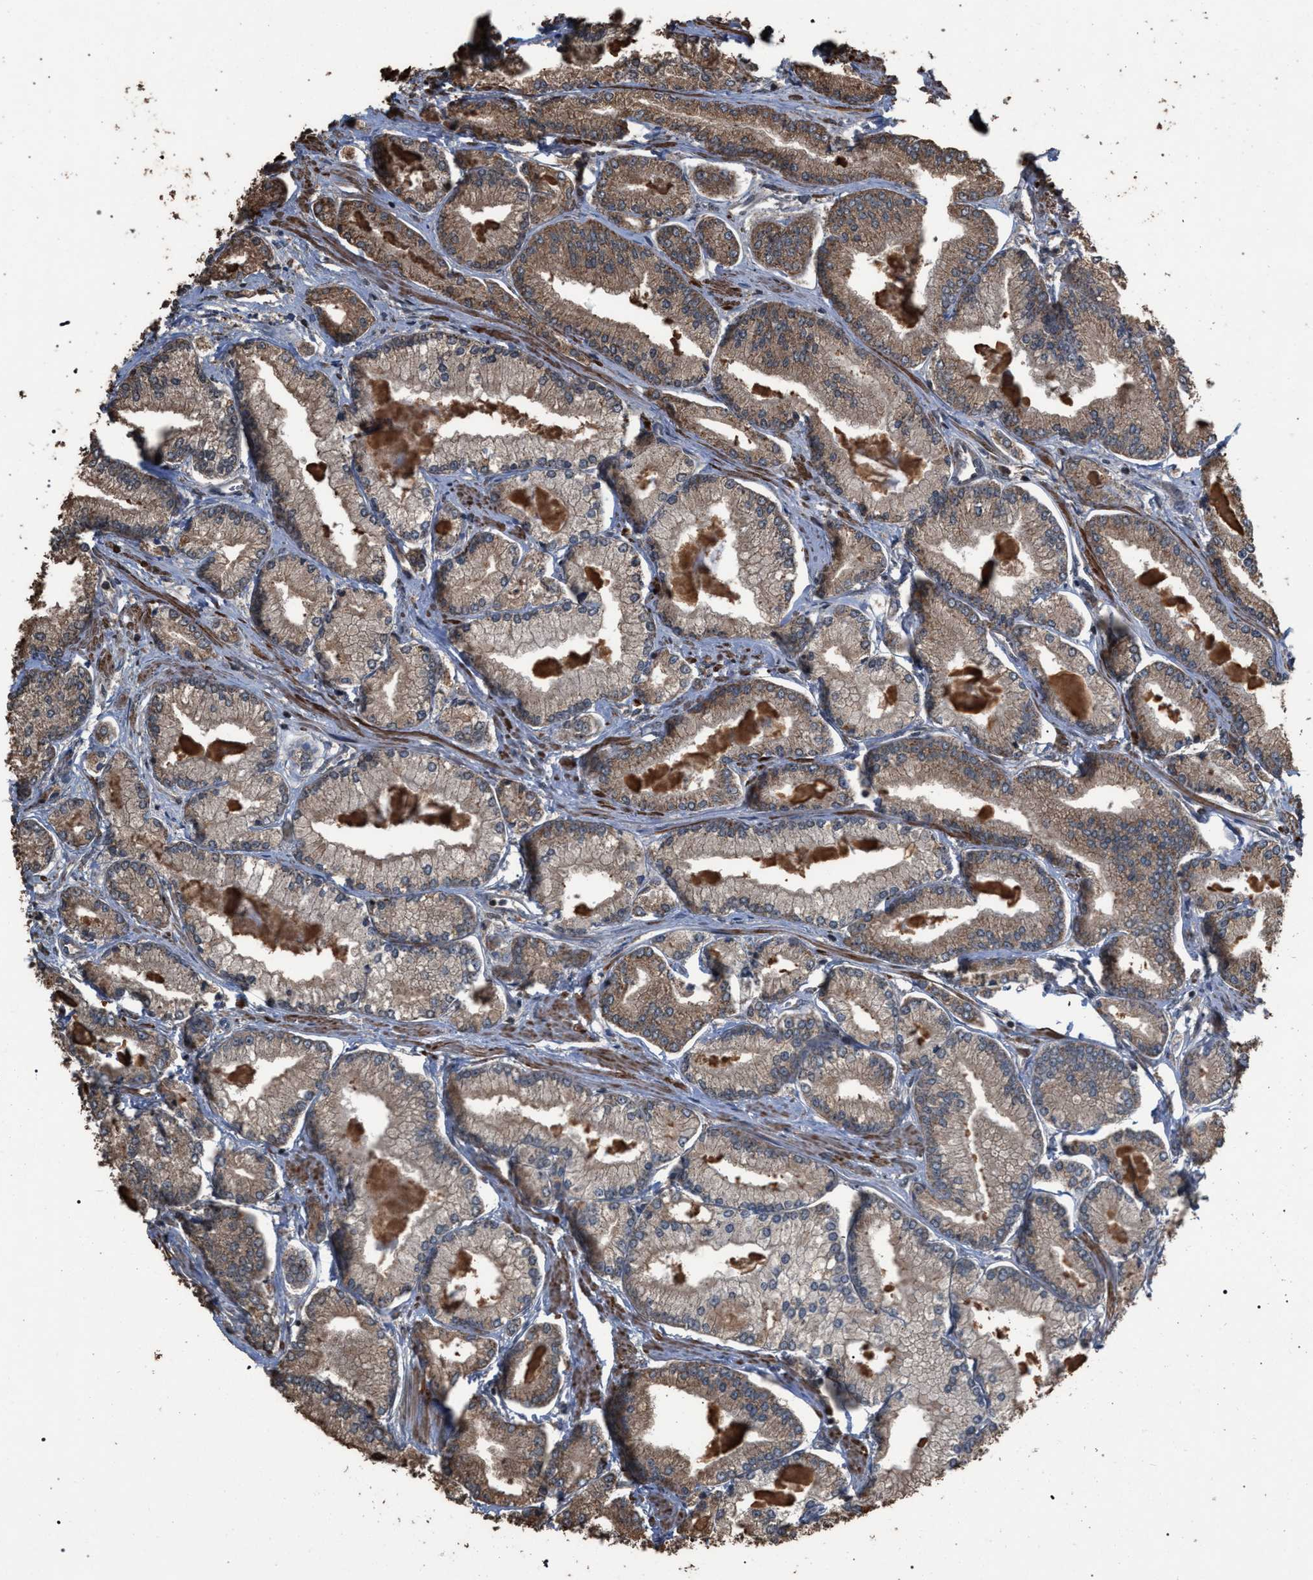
{"staining": {"intensity": "moderate", "quantity": ">75%", "location": "cytoplasmic/membranous"}, "tissue": "prostate cancer", "cell_type": "Tumor cells", "image_type": "cancer", "snomed": [{"axis": "morphology", "description": "Adenocarcinoma, Low grade"}, {"axis": "topography", "description": "Prostate"}], "caption": "This micrograph demonstrates immunohistochemistry staining of human prostate cancer (adenocarcinoma (low-grade)), with medium moderate cytoplasmic/membranous staining in approximately >75% of tumor cells.", "gene": "NAA35", "patient": {"sex": "male", "age": 52}}